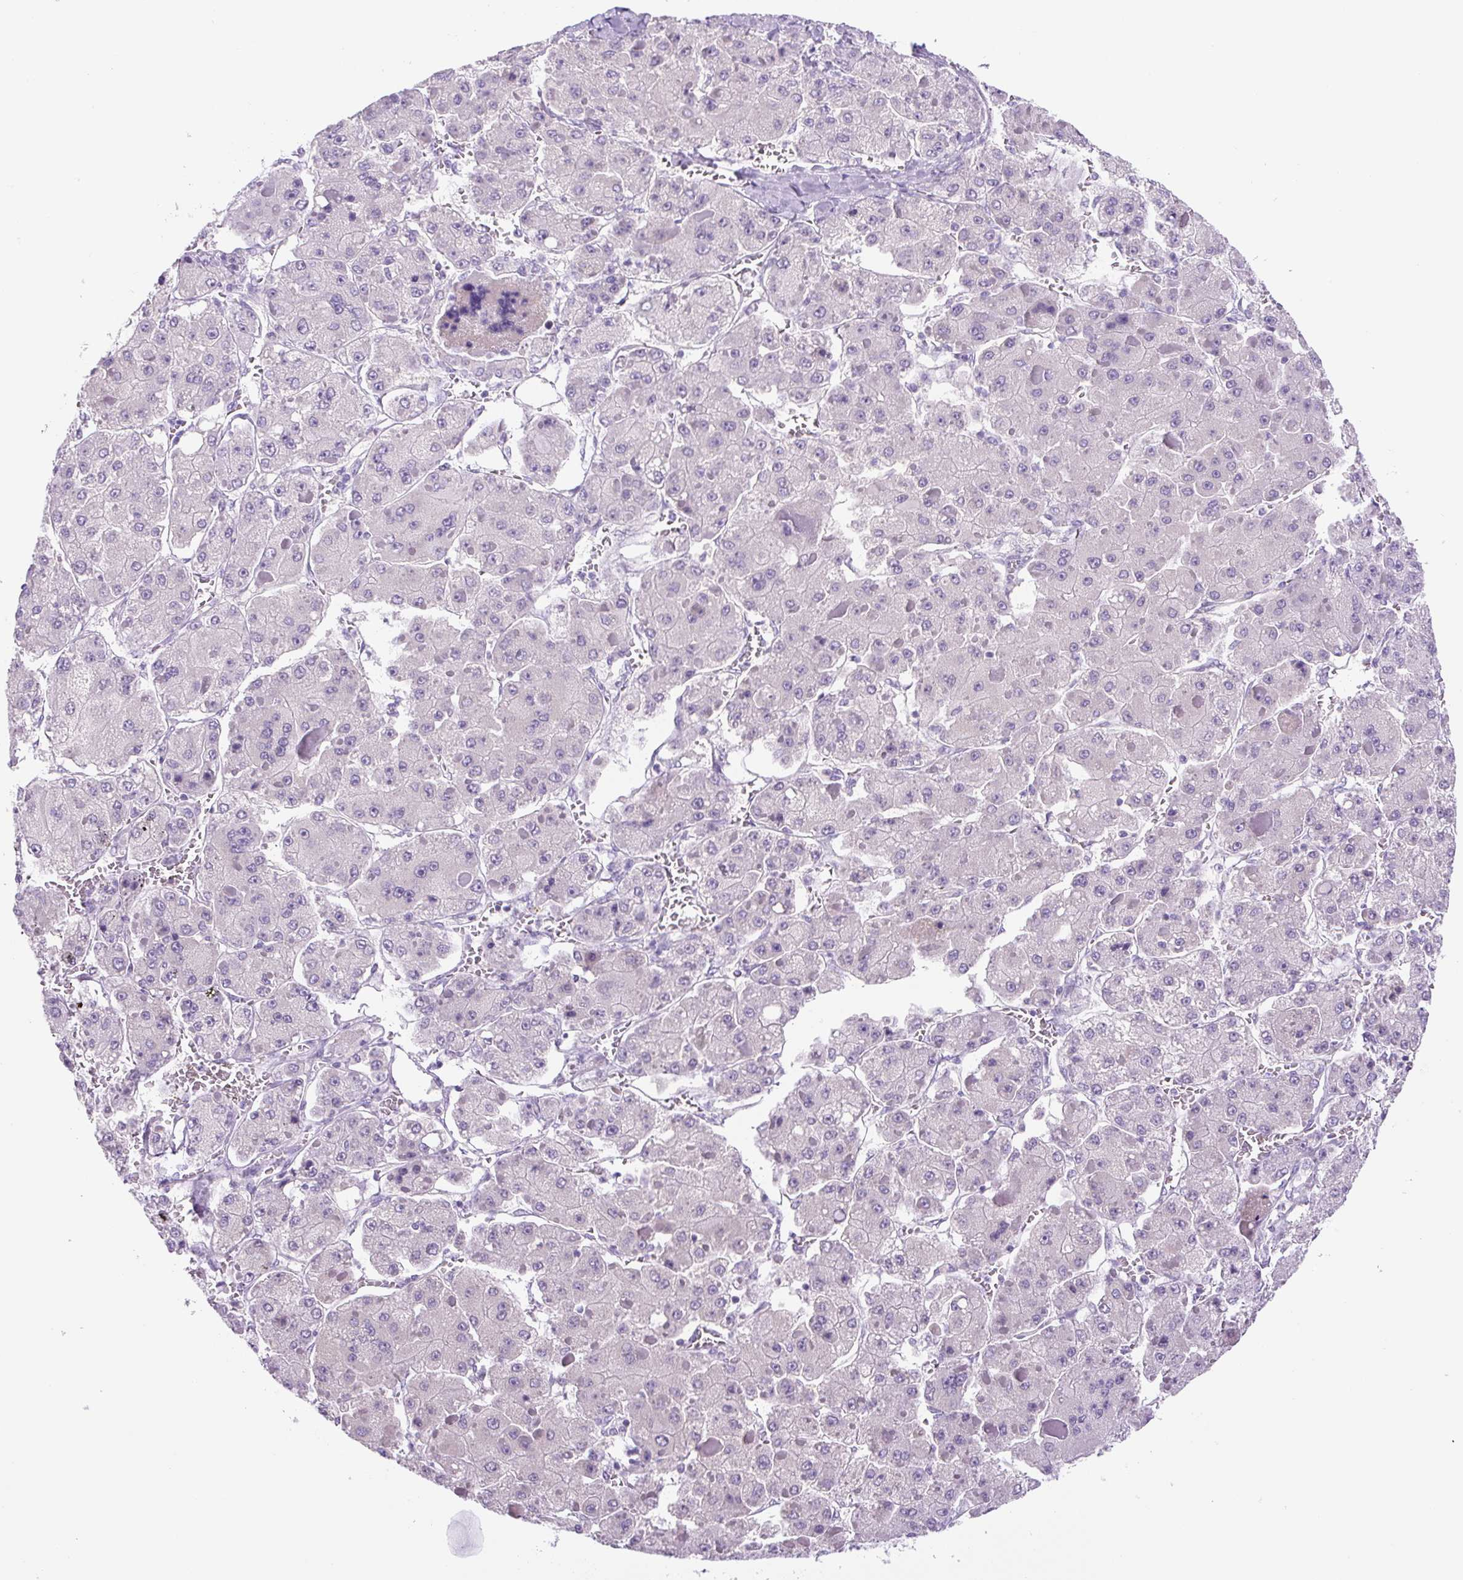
{"staining": {"intensity": "negative", "quantity": "none", "location": "none"}, "tissue": "liver cancer", "cell_type": "Tumor cells", "image_type": "cancer", "snomed": [{"axis": "morphology", "description": "Carcinoma, Hepatocellular, NOS"}, {"axis": "topography", "description": "Liver"}], "caption": "Immunohistochemistry histopathology image of liver cancer stained for a protein (brown), which reveals no staining in tumor cells. Brightfield microscopy of immunohistochemistry (IHC) stained with DAB (3,3'-diaminobenzidine) (brown) and hematoxylin (blue), captured at high magnification.", "gene": "UBL3", "patient": {"sex": "female", "age": 73}}